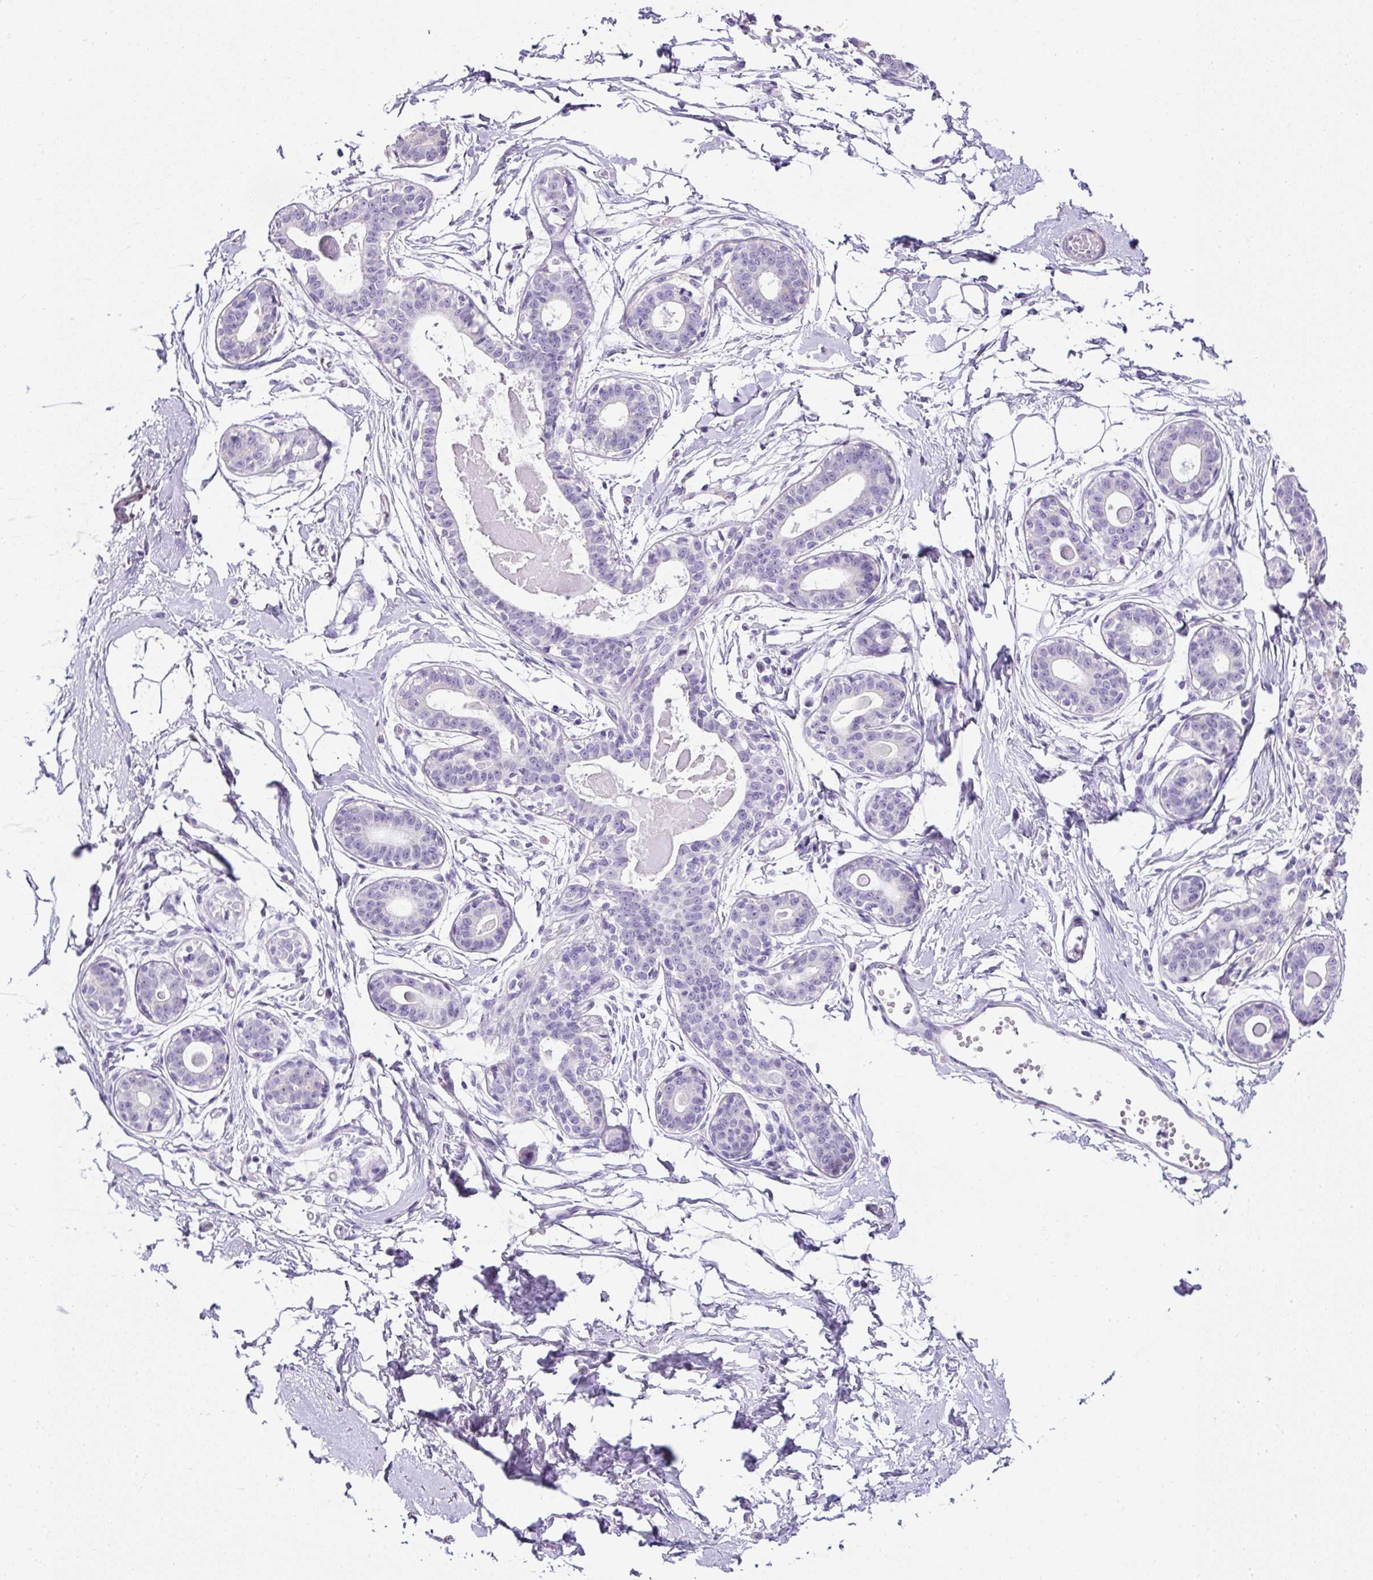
{"staining": {"intensity": "negative", "quantity": "none", "location": "none"}, "tissue": "breast", "cell_type": "Adipocytes", "image_type": "normal", "snomed": [{"axis": "morphology", "description": "Normal tissue, NOS"}, {"axis": "topography", "description": "Breast"}], "caption": "The micrograph exhibits no significant staining in adipocytes of breast.", "gene": "C2CD4C", "patient": {"sex": "female", "age": 45}}